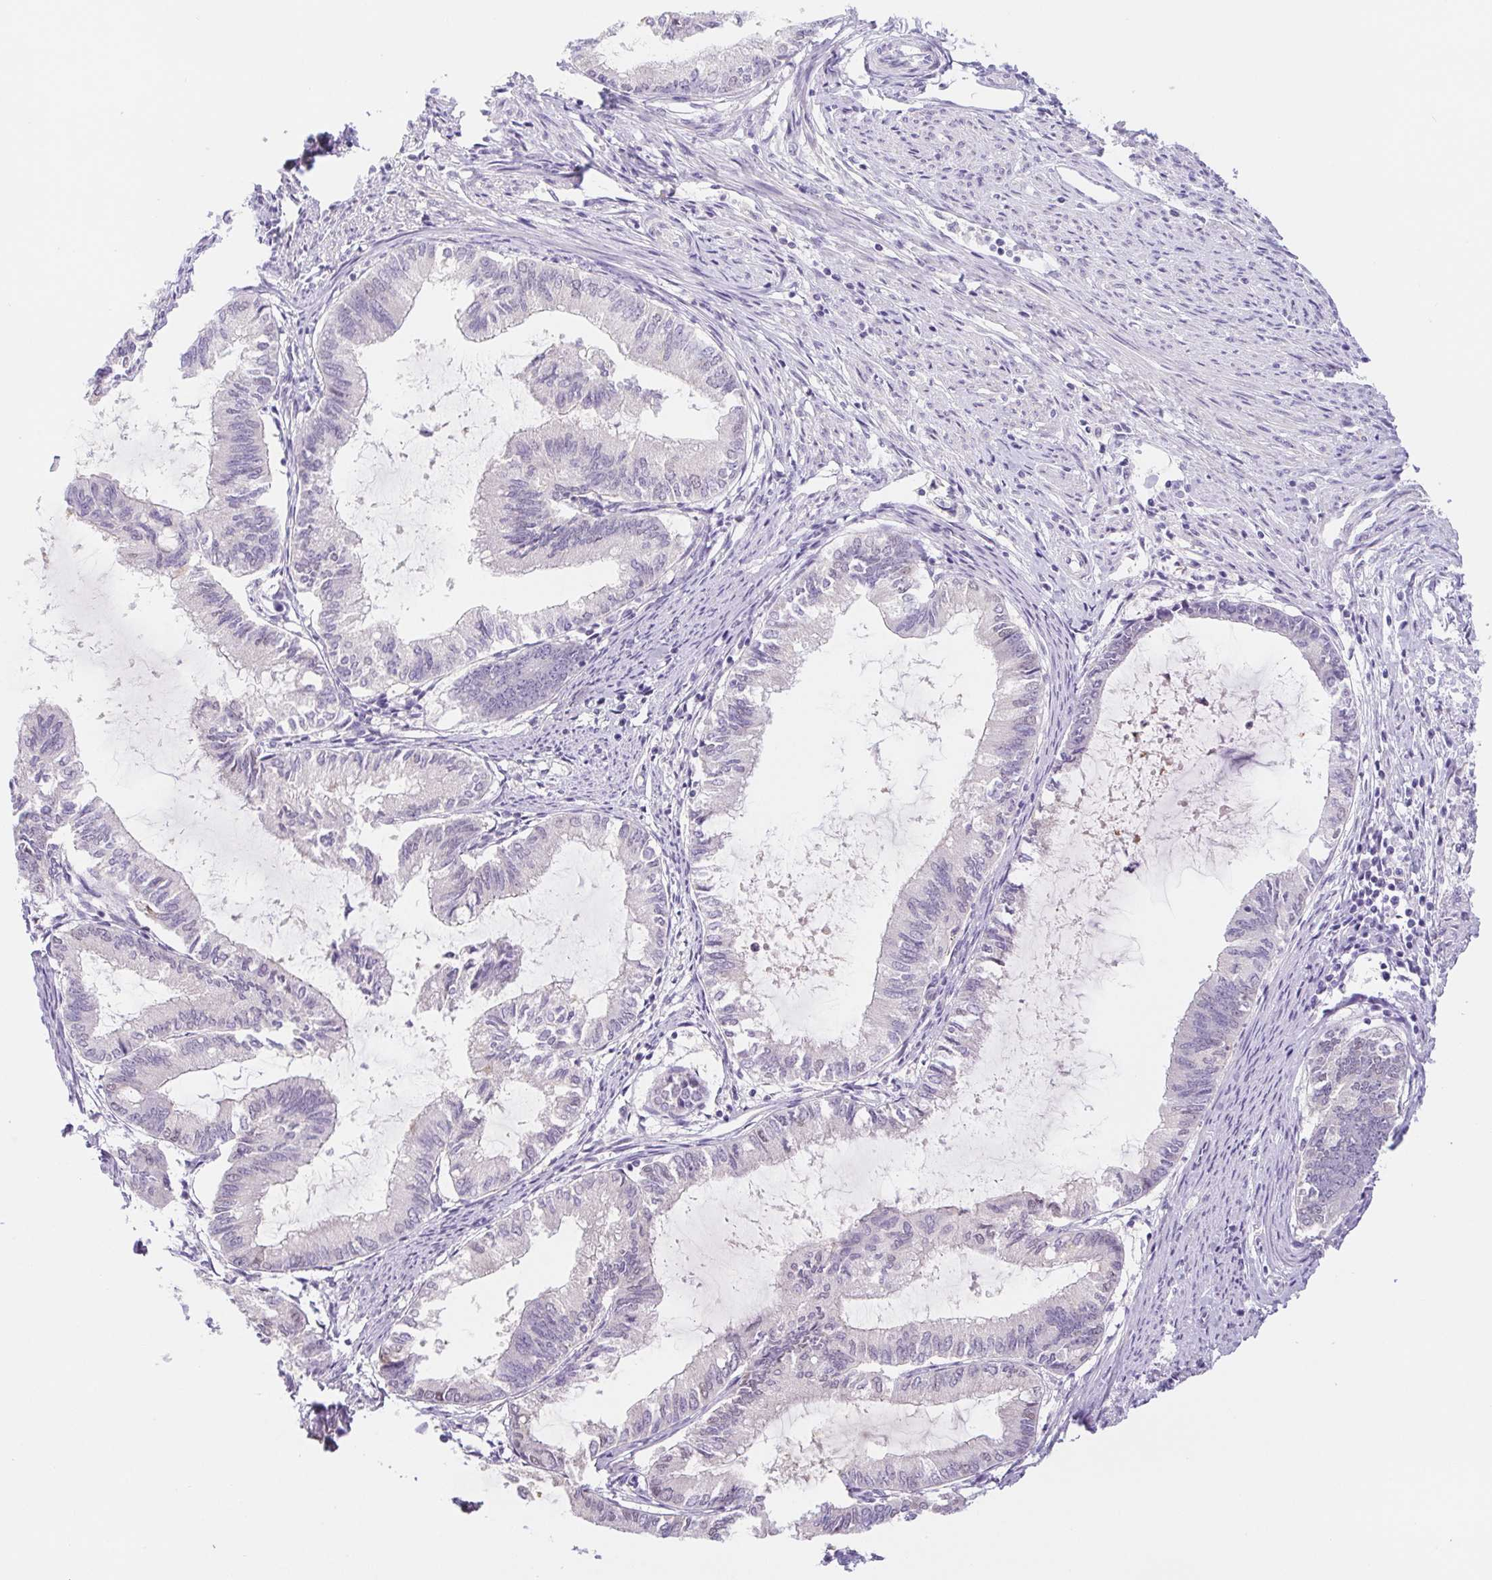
{"staining": {"intensity": "negative", "quantity": "none", "location": "none"}, "tissue": "endometrial cancer", "cell_type": "Tumor cells", "image_type": "cancer", "snomed": [{"axis": "morphology", "description": "Adenocarcinoma, NOS"}, {"axis": "topography", "description": "Endometrium"}], "caption": "Immunohistochemical staining of endometrial adenocarcinoma reveals no significant expression in tumor cells.", "gene": "DYNC2LI1", "patient": {"sex": "female", "age": 86}}